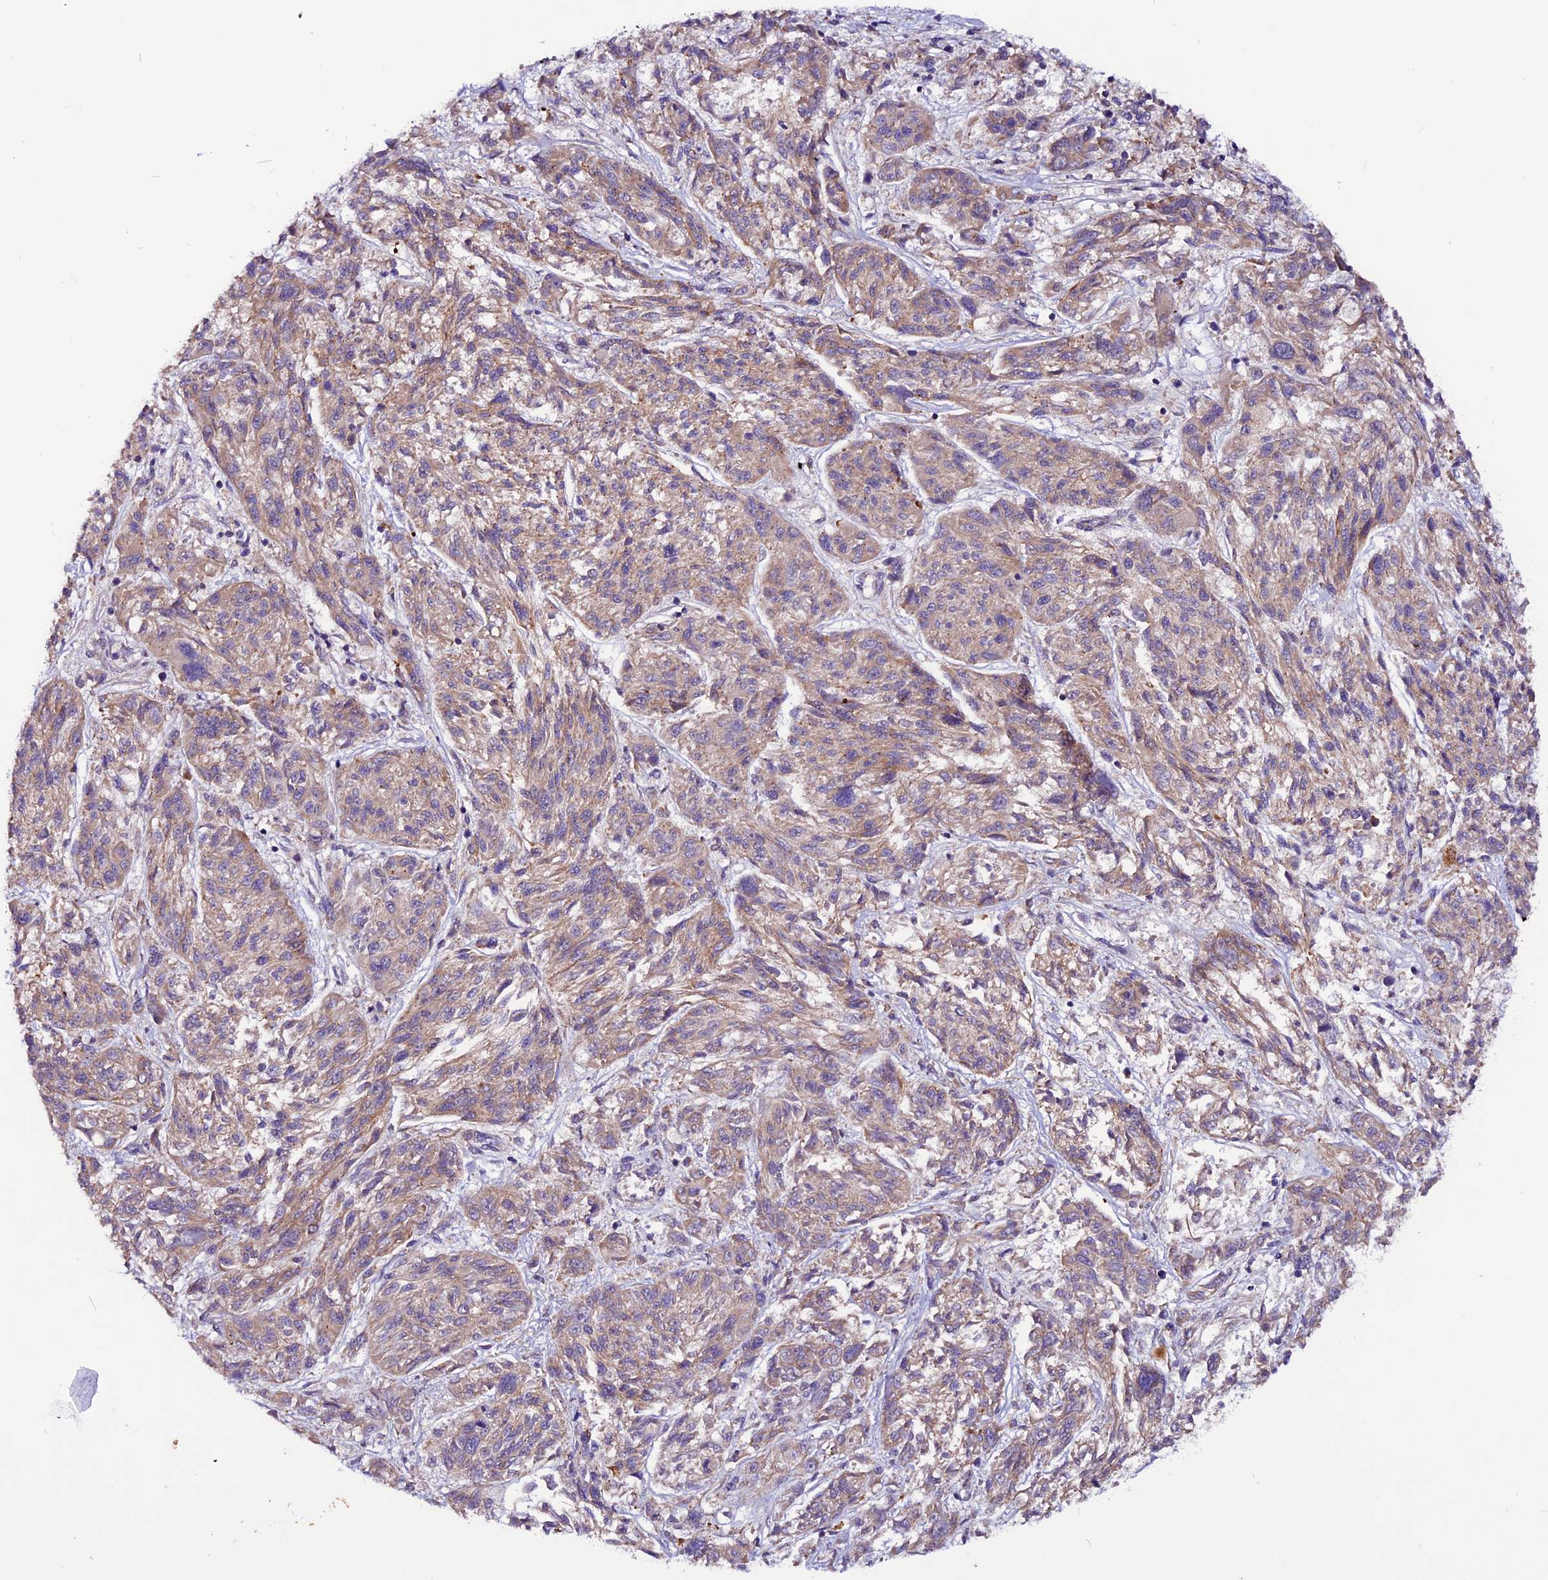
{"staining": {"intensity": "moderate", "quantity": ">75%", "location": "cytoplasmic/membranous"}, "tissue": "melanoma", "cell_type": "Tumor cells", "image_type": "cancer", "snomed": [{"axis": "morphology", "description": "Malignant melanoma, NOS"}, {"axis": "topography", "description": "Skin"}], "caption": "Protein analysis of melanoma tissue shows moderate cytoplasmic/membranous positivity in approximately >75% of tumor cells.", "gene": "RINL", "patient": {"sex": "male", "age": 53}}